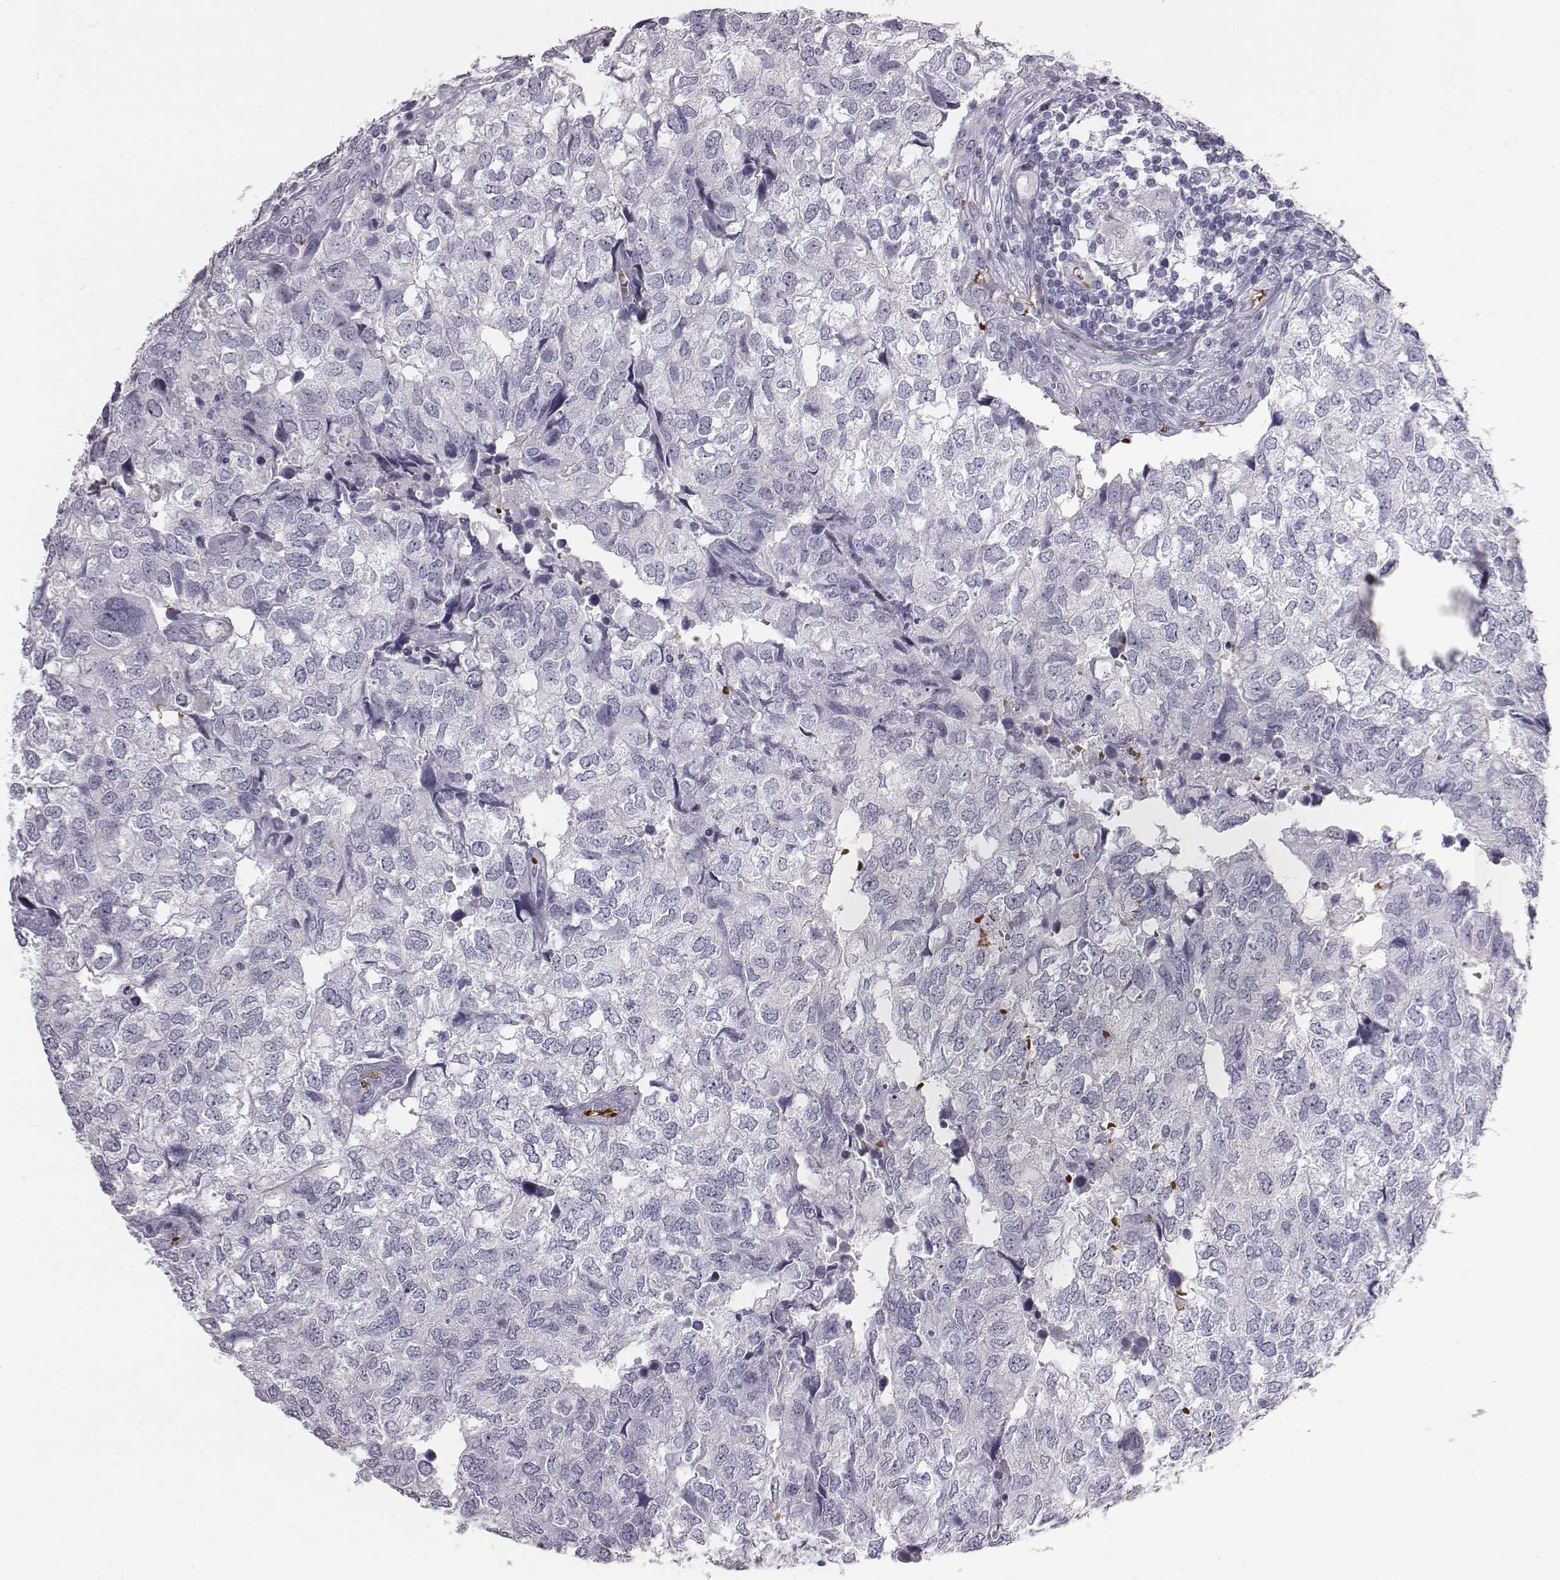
{"staining": {"intensity": "negative", "quantity": "none", "location": "none"}, "tissue": "breast cancer", "cell_type": "Tumor cells", "image_type": "cancer", "snomed": [{"axis": "morphology", "description": "Duct carcinoma"}, {"axis": "topography", "description": "Breast"}], "caption": "This is a photomicrograph of immunohistochemistry (IHC) staining of intraductal carcinoma (breast), which shows no staining in tumor cells.", "gene": "HBZ", "patient": {"sex": "female", "age": 30}}